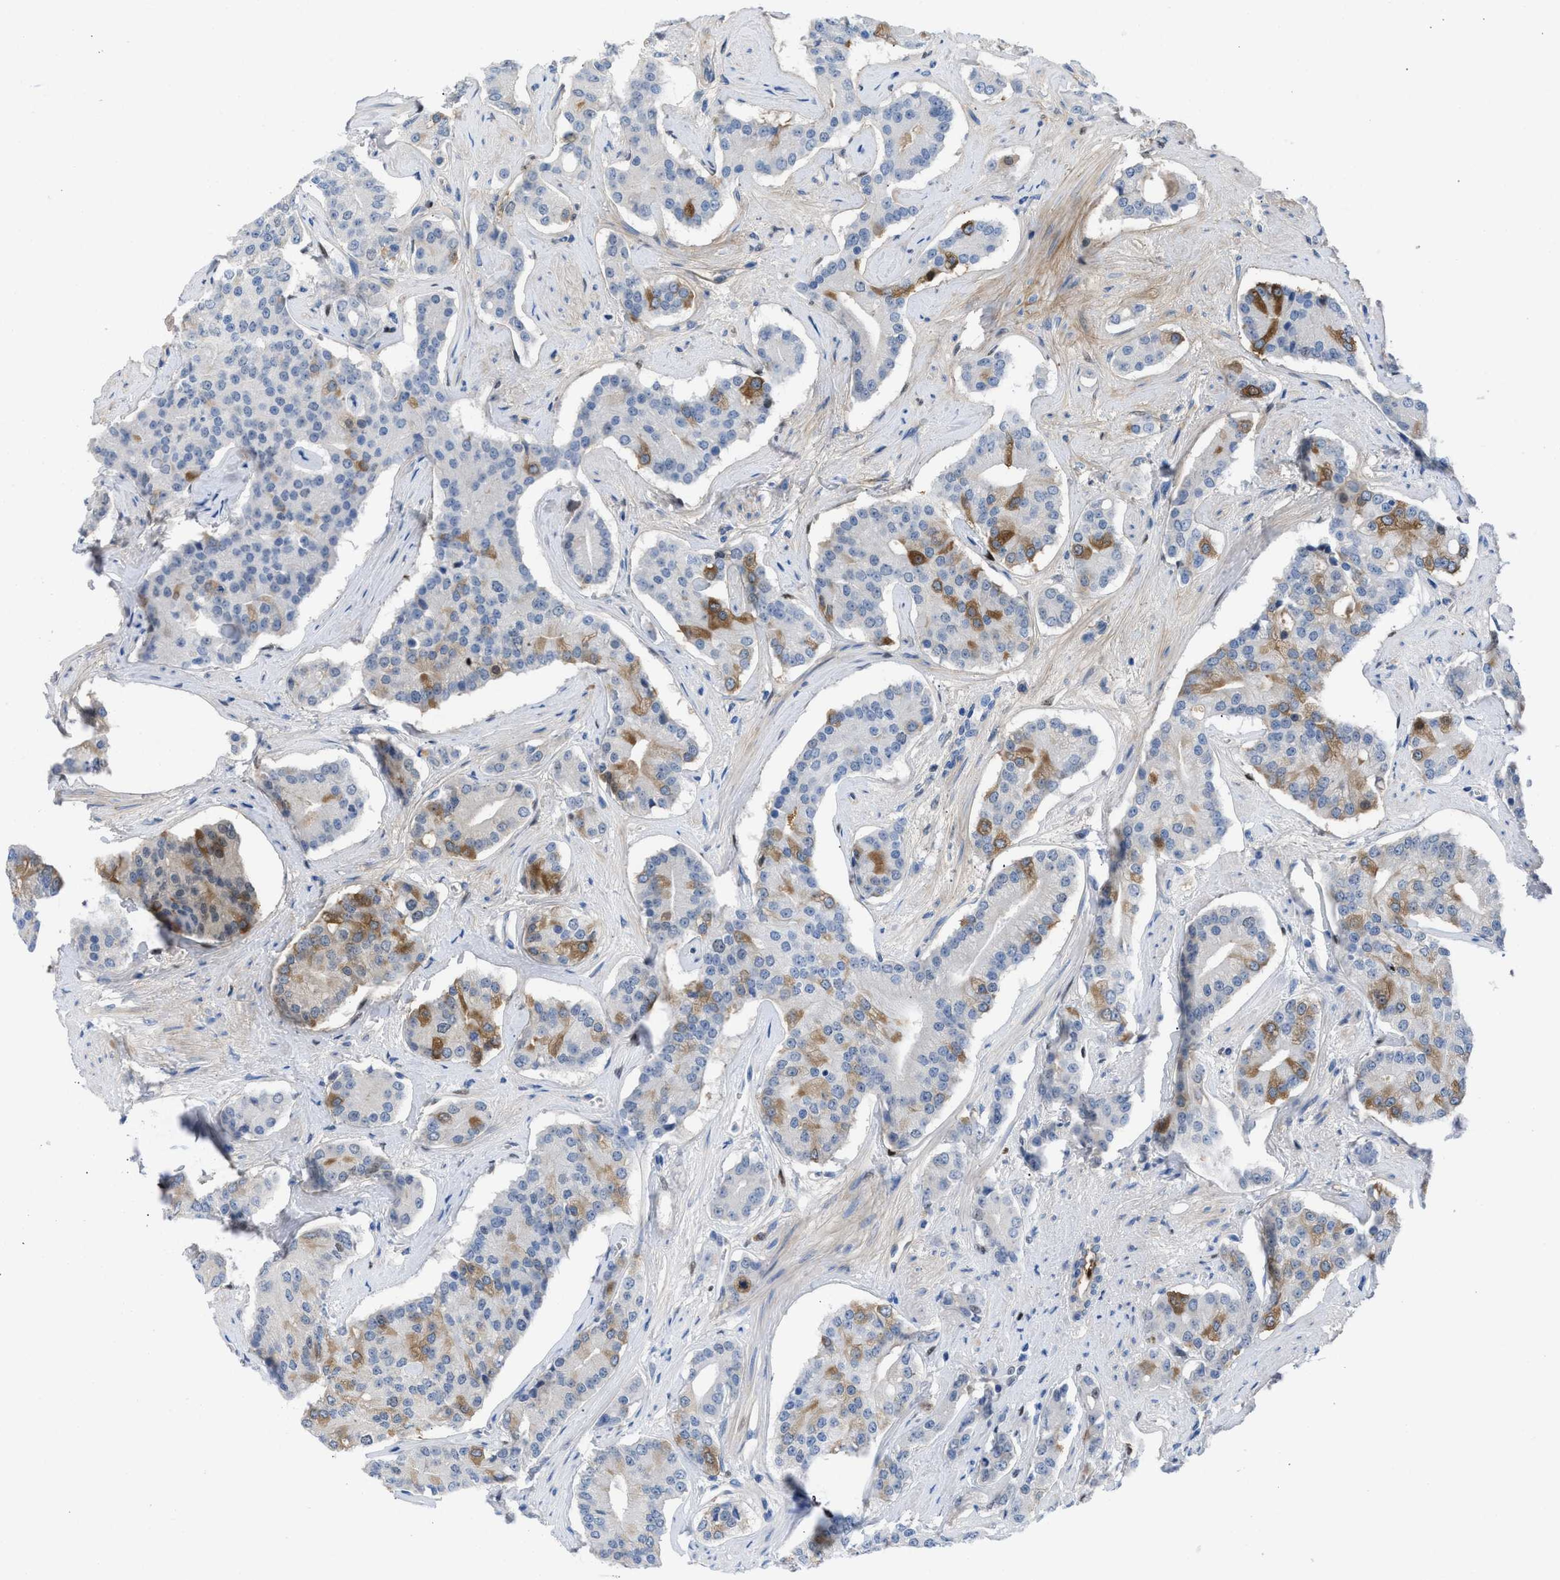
{"staining": {"intensity": "moderate", "quantity": "<25%", "location": "cytoplasmic/membranous"}, "tissue": "prostate cancer", "cell_type": "Tumor cells", "image_type": "cancer", "snomed": [{"axis": "morphology", "description": "Adenocarcinoma, High grade"}, {"axis": "topography", "description": "Prostate"}], "caption": "There is low levels of moderate cytoplasmic/membranous expression in tumor cells of prostate cancer (adenocarcinoma (high-grade)), as demonstrated by immunohistochemical staining (brown color).", "gene": "LEF1", "patient": {"sex": "male", "age": 71}}